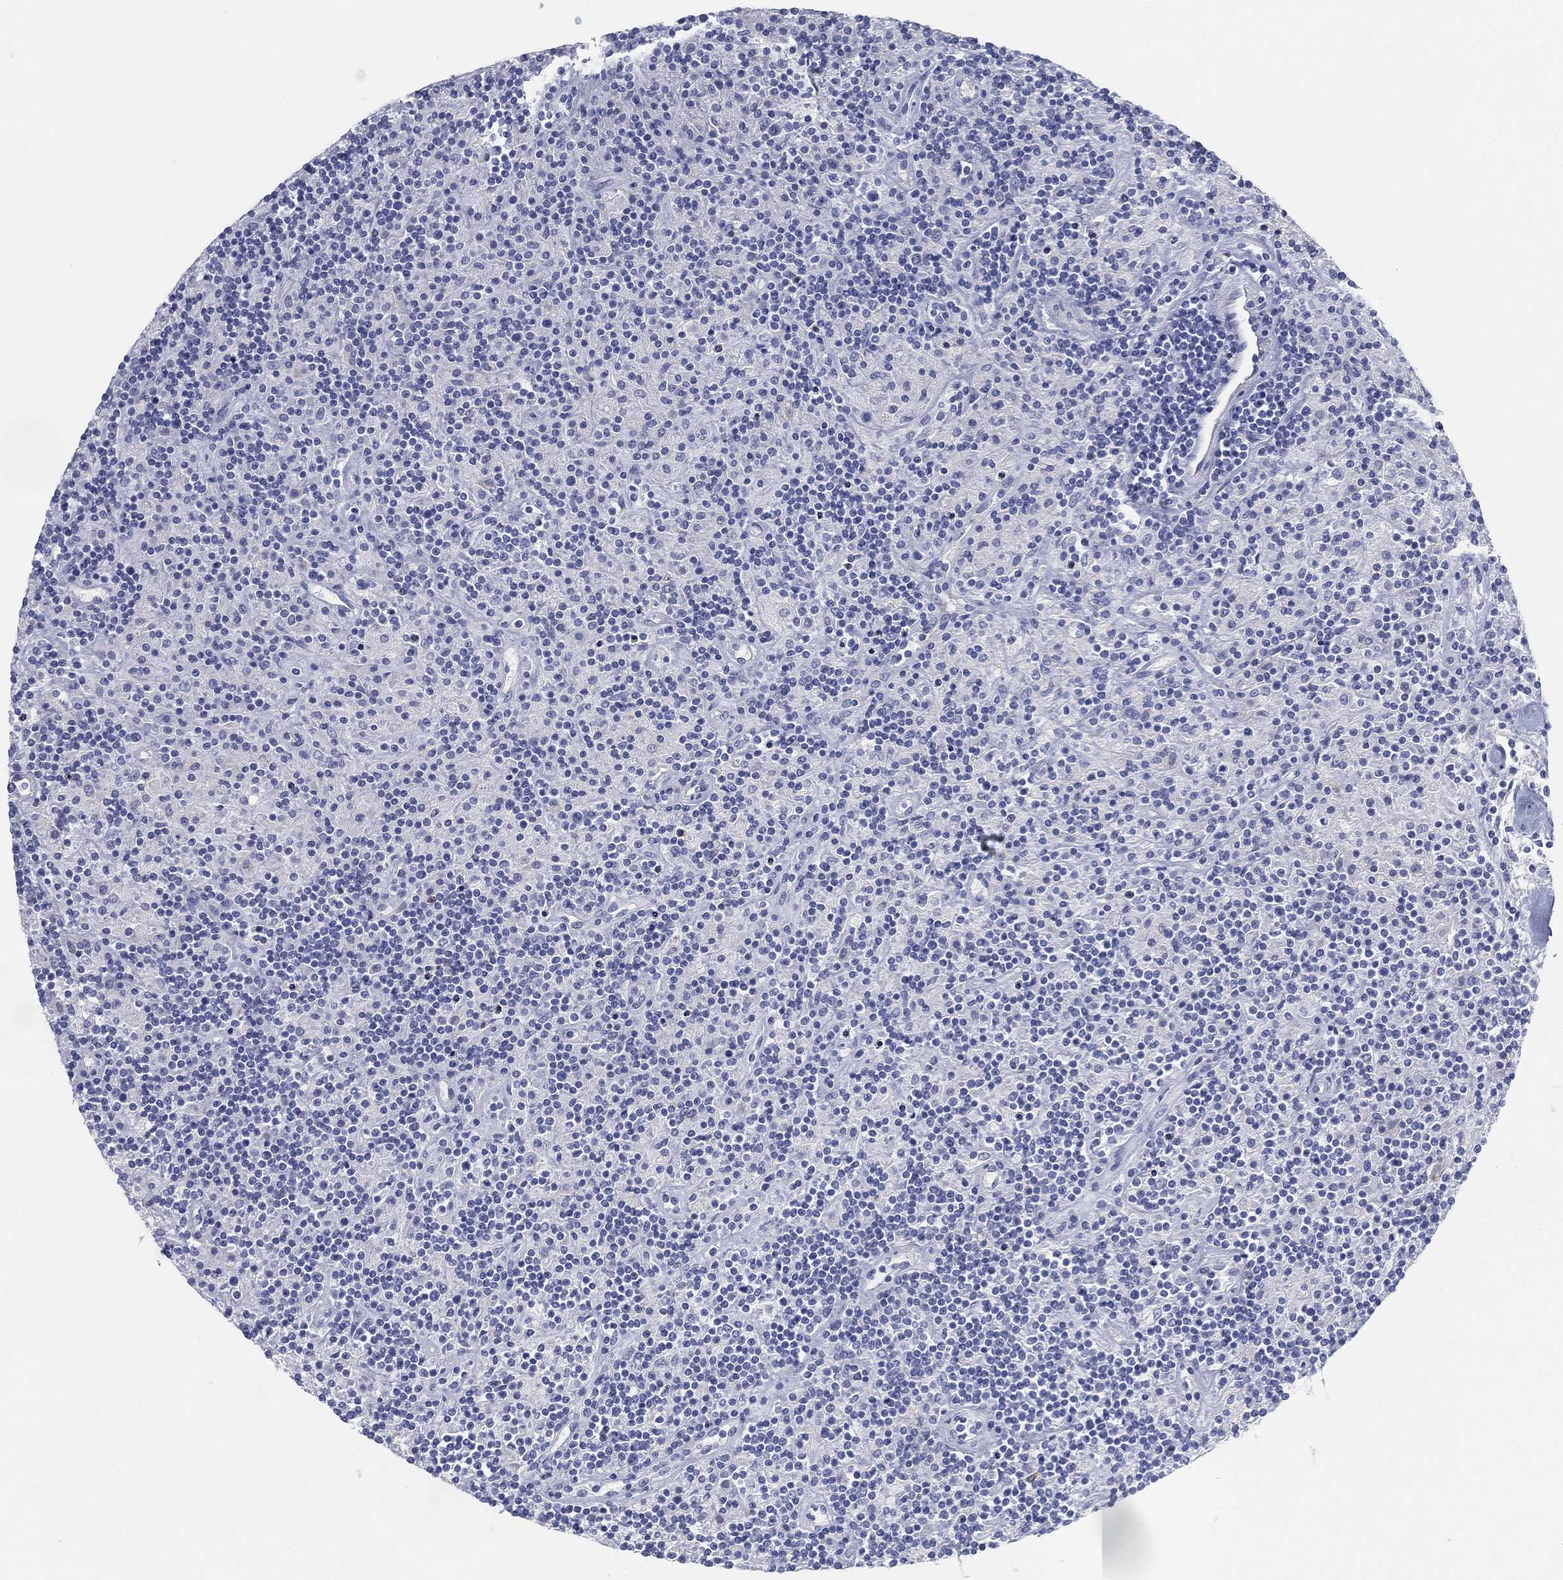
{"staining": {"intensity": "negative", "quantity": "none", "location": "none"}, "tissue": "lymphoma", "cell_type": "Tumor cells", "image_type": "cancer", "snomed": [{"axis": "morphology", "description": "Hodgkin's disease, NOS"}, {"axis": "topography", "description": "Lymph node"}], "caption": "Immunohistochemical staining of lymphoma demonstrates no significant expression in tumor cells.", "gene": "GPR61", "patient": {"sex": "male", "age": 70}}